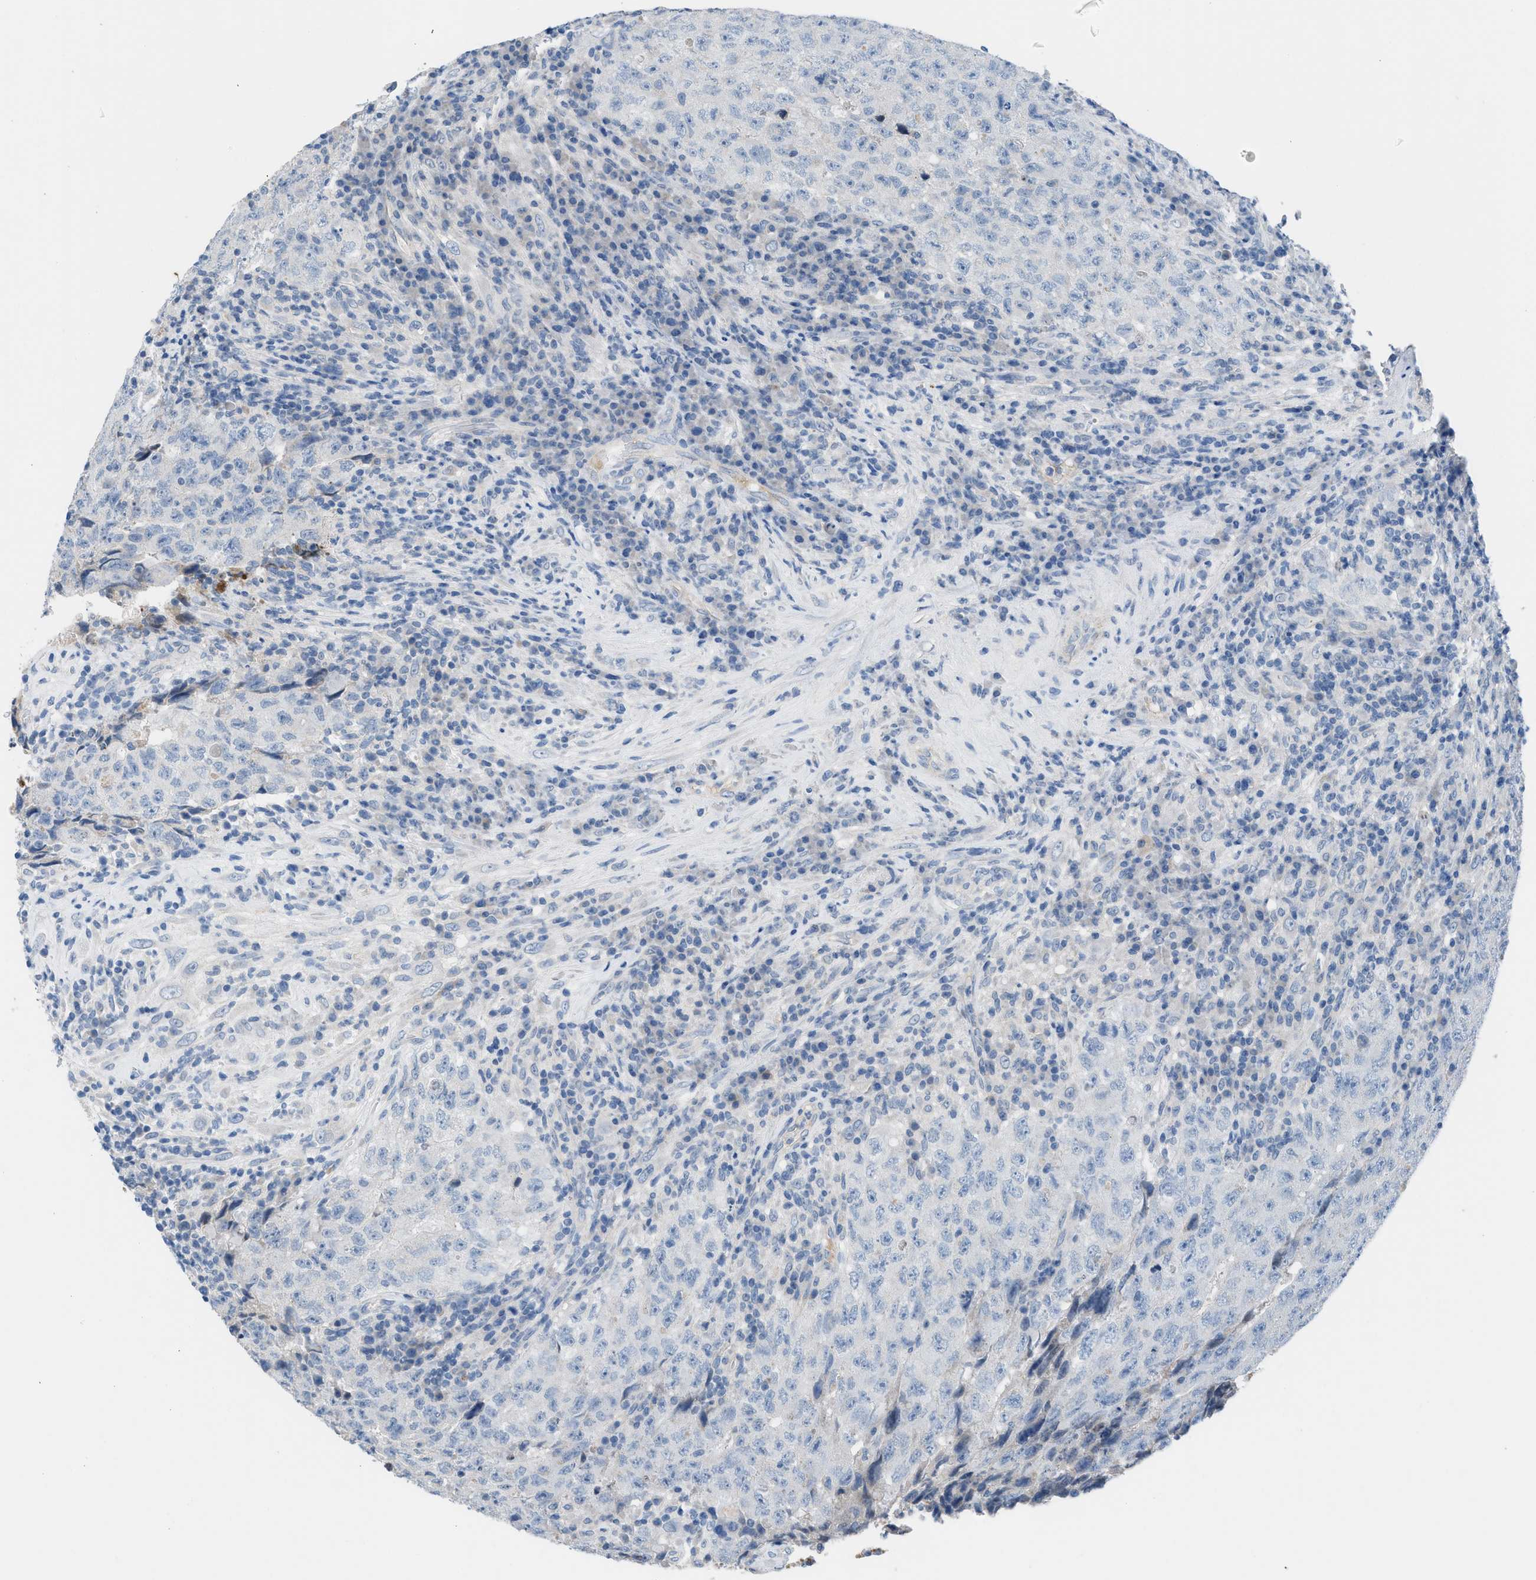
{"staining": {"intensity": "negative", "quantity": "none", "location": "none"}, "tissue": "testis cancer", "cell_type": "Tumor cells", "image_type": "cancer", "snomed": [{"axis": "morphology", "description": "Necrosis, NOS"}, {"axis": "morphology", "description": "Carcinoma, Embryonal, NOS"}, {"axis": "topography", "description": "Testis"}], "caption": "Testis cancer (embryonal carcinoma) was stained to show a protein in brown. There is no significant staining in tumor cells.", "gene": "HPX", "patient": {"sex": "male", "age": 19}}